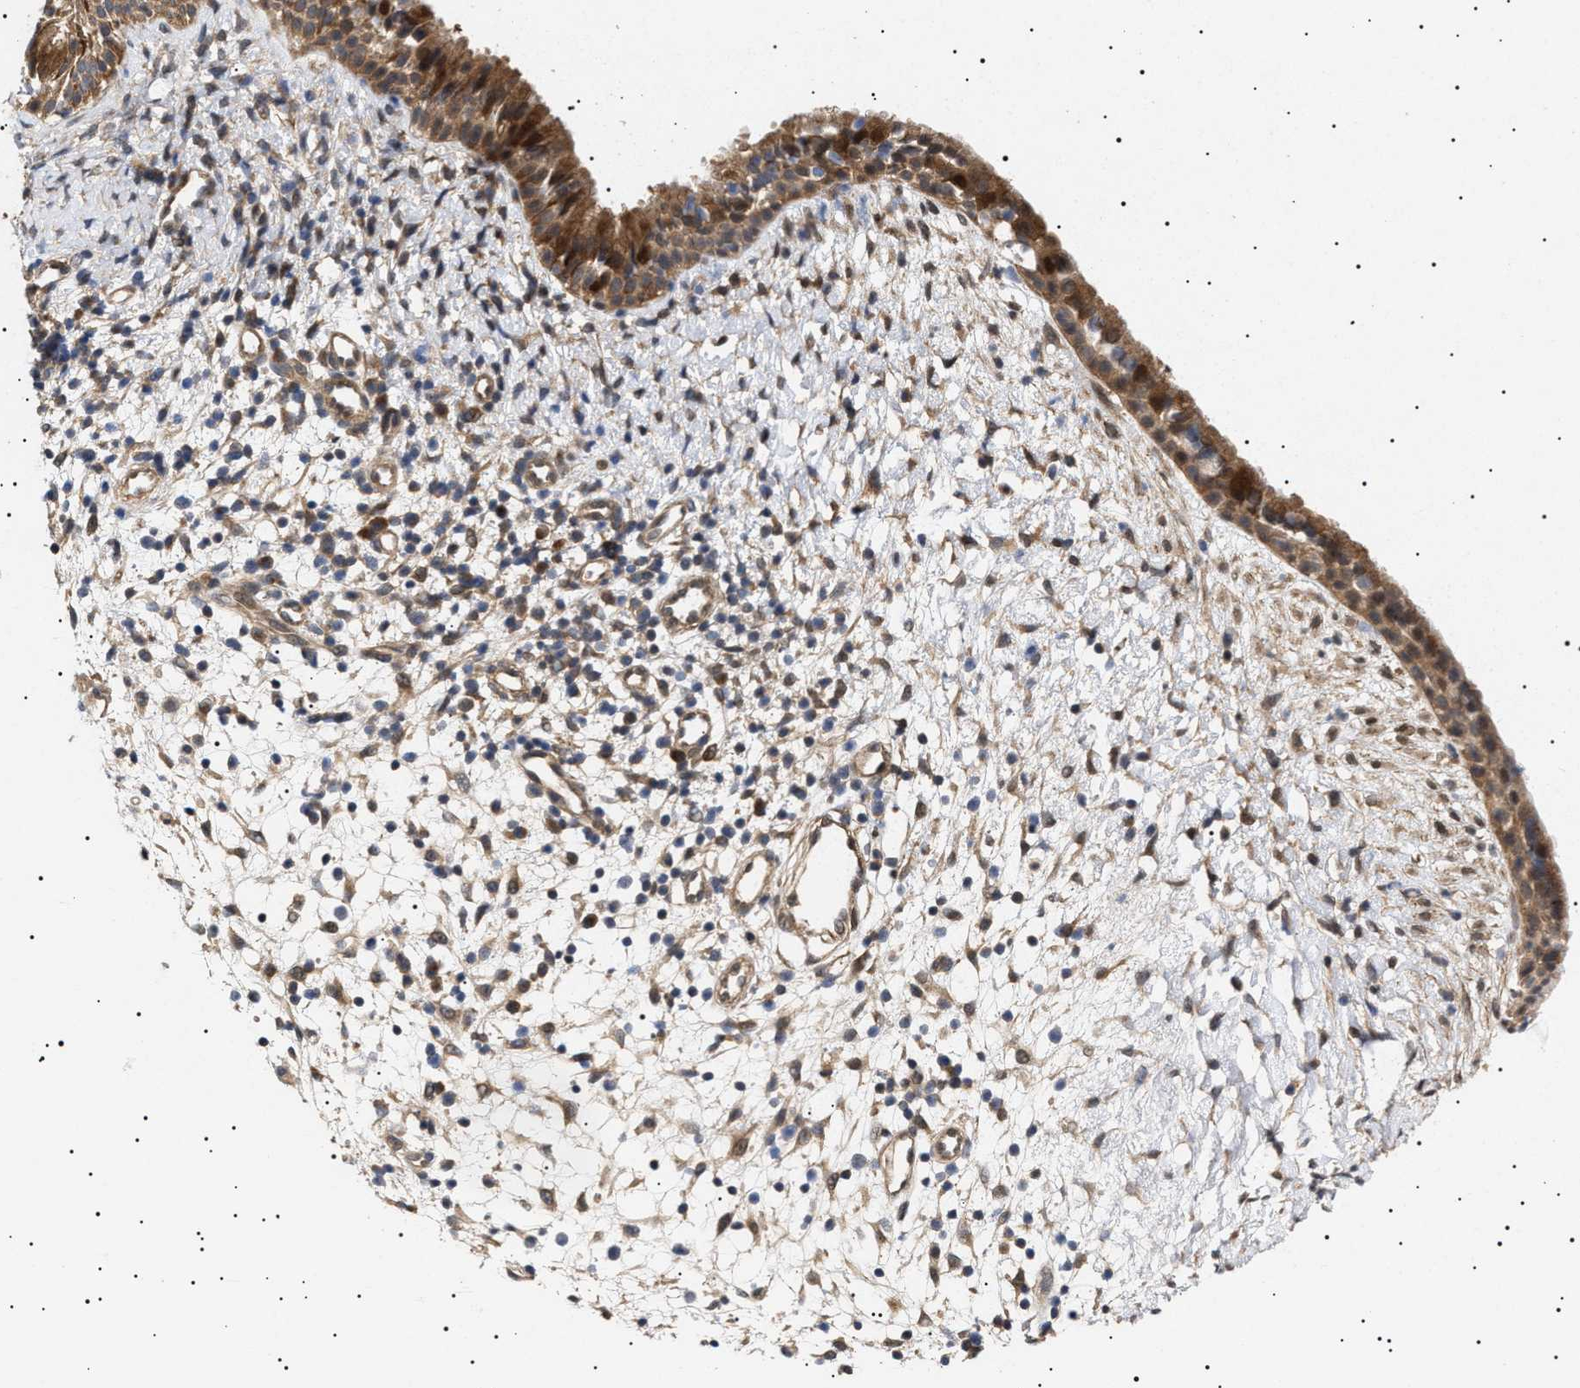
{"staining": {"intensity": "strong", "quantity": ">75%", "location": "cytoplasmic/membranous"}, "tissue": "nasopharynx", "cell_type": "Respiratory epithelial cells", "image_type": "normal", "snomed": [{"axis": "morphology", "description": "Normal tissue, NOS"}, {"axis": "topography", "description": "Nasopharynx"}], "caption": "The immunohistochemical stain labels strong cytoplasmic/membranous positivity in respiratory epithelial cells of unremarkable nasopharynx.", "gene": "NPLOC4", "patient": {"sex": "male", "age": 22}}